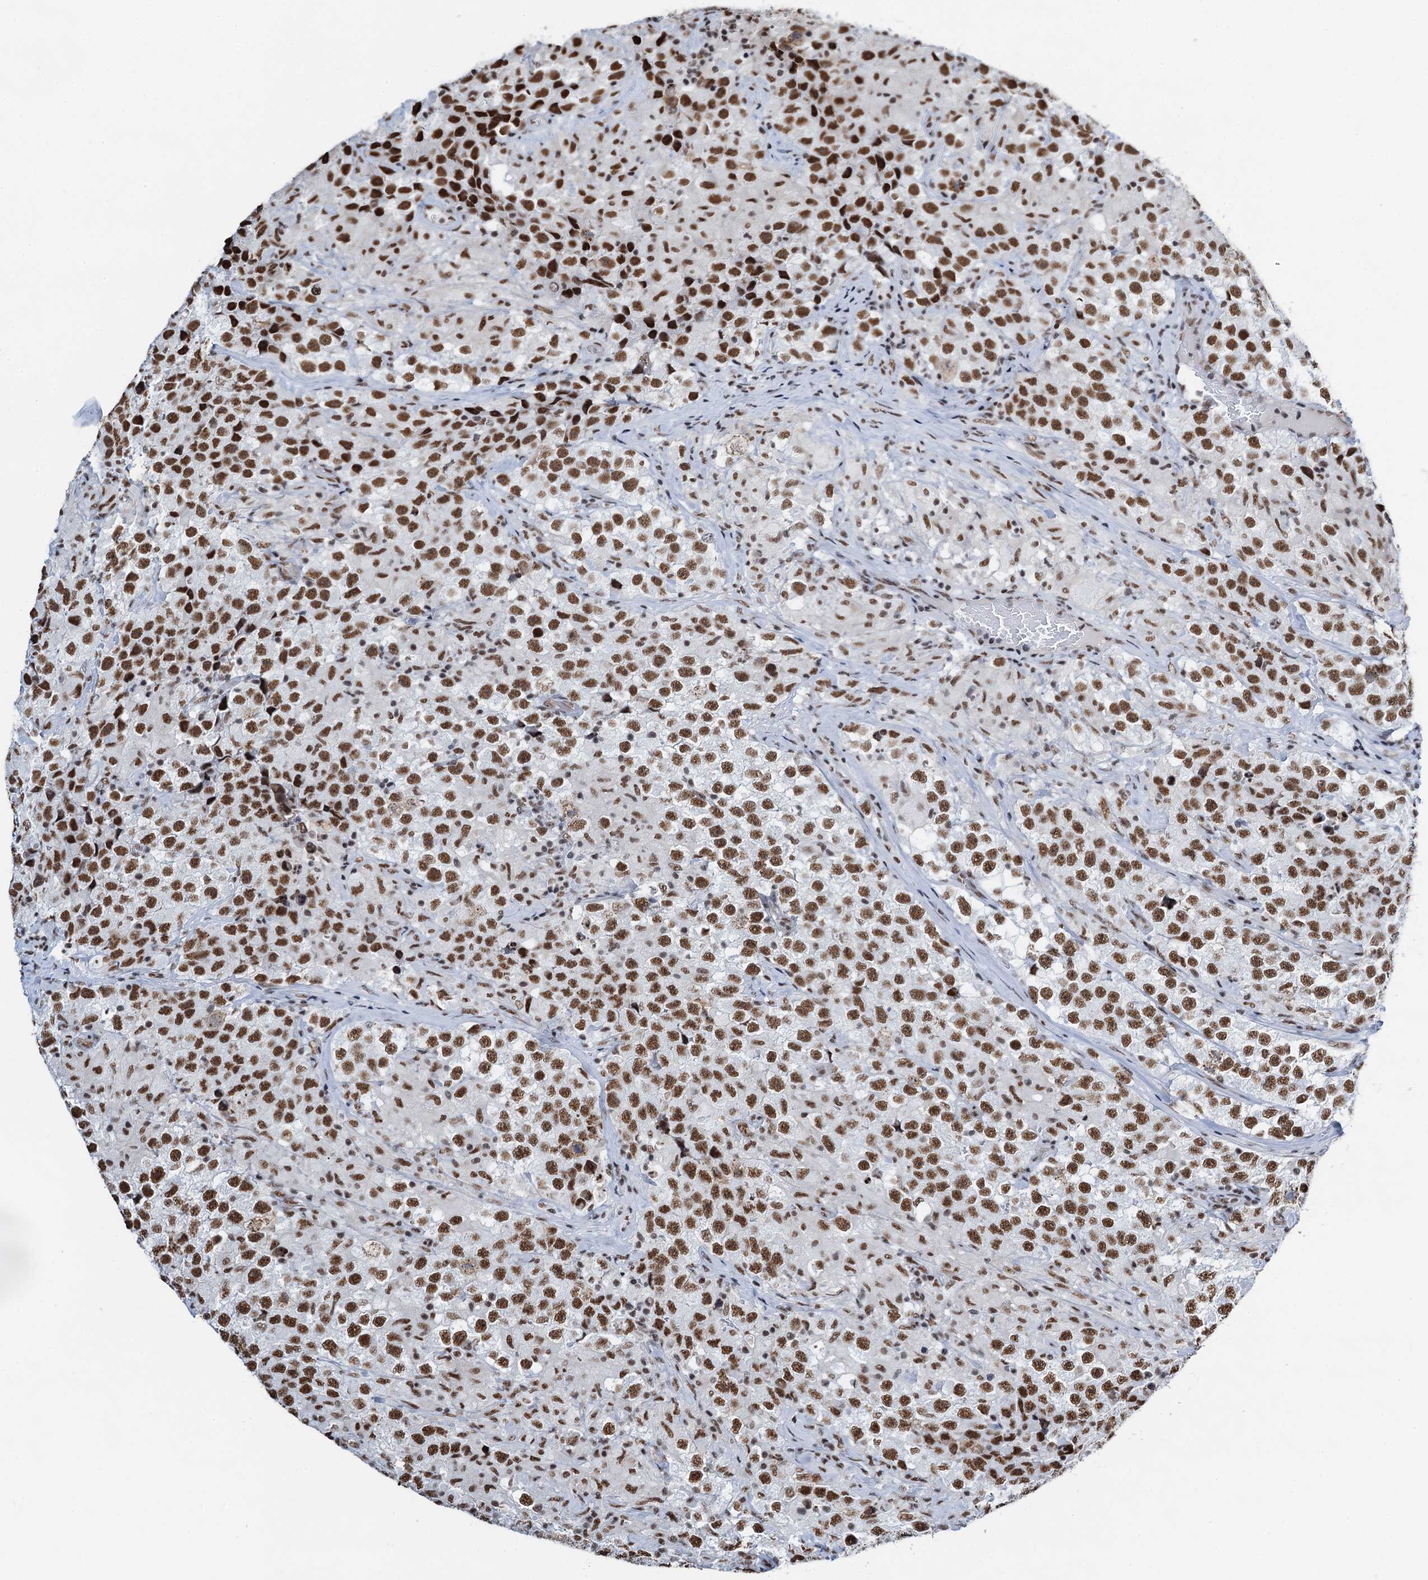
{"staining": {"intensity": "strong", "quantity": ">75%", "location": "nuclear"}, "tissue": "testis cancer", "cell_type": "Tumor cells", "image_type": "cancer", "snomed": [{"axis": "morphology", "description": "Seminoma, NOS"}, {"axis": "topography", "description": "Testis"}], "caption": "Immunohistochemical staining of testis seminoma shows high levels of strong nuclear protein staining in approximately >75% of tumor cells.", "gene": "ZNF609", "patient": {"sex": "male", "age": 46}}